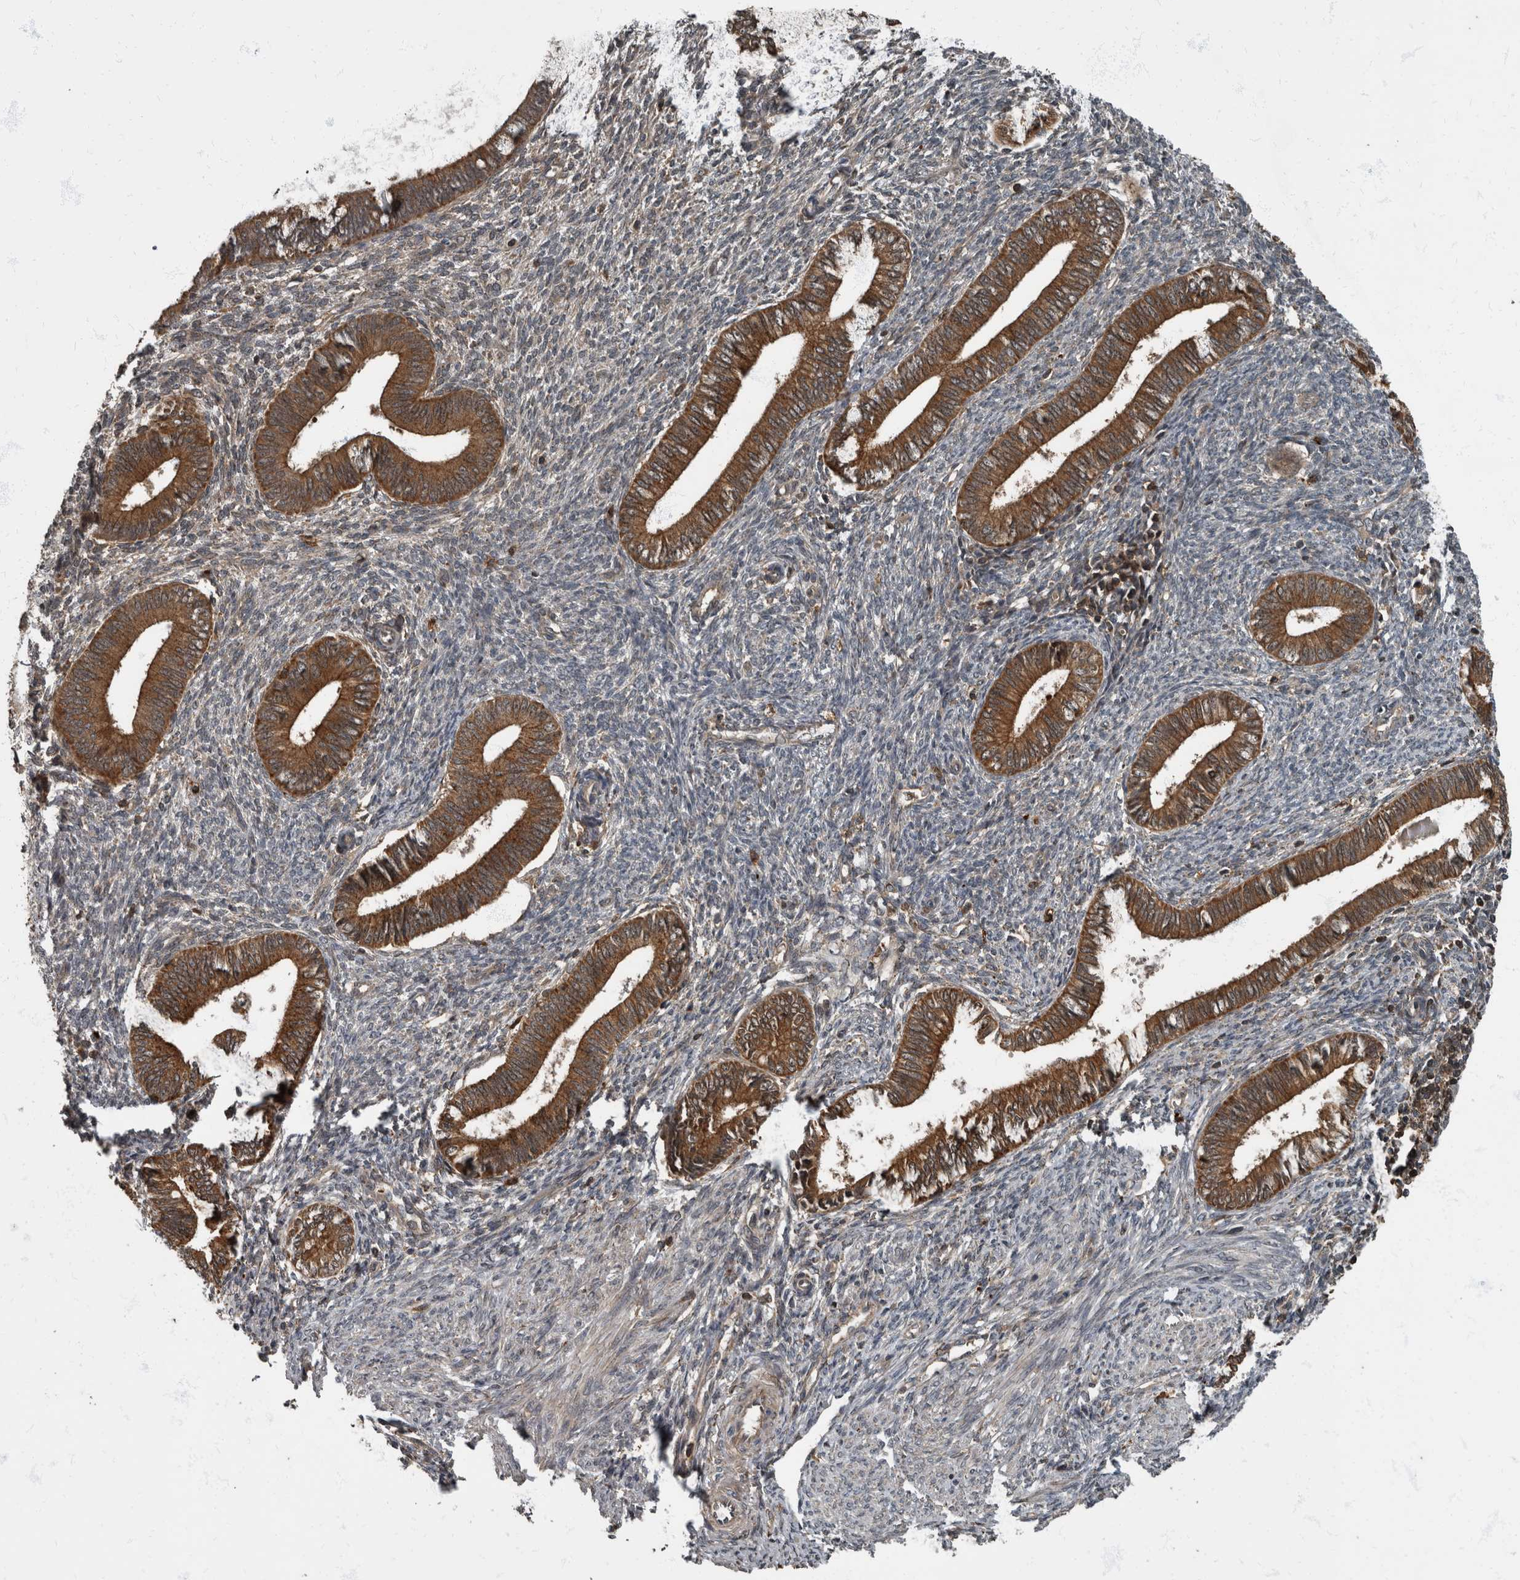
{"staining": {"intensity": "moderate", "quantity": "<25%", "location": "cytoplasmic/membranous"}, "tissue": "endometrium", "cell_type": "Cells in endometrial stroma", "image_type": "normal", "snomed": [{"axis": "morphology", "description": "Normal tissue, NOS"}, {"axis": "topography", "description": "Endometrium"}], "caption": "Immunohistochemical staining of normal human endometrium demonstrates moderate cytoplasmic/membranous protein expression in about <25% of cells in endometrial stroma.", "gene": "RABGGTB", "patient": {"sex": "female", "age": 46}}